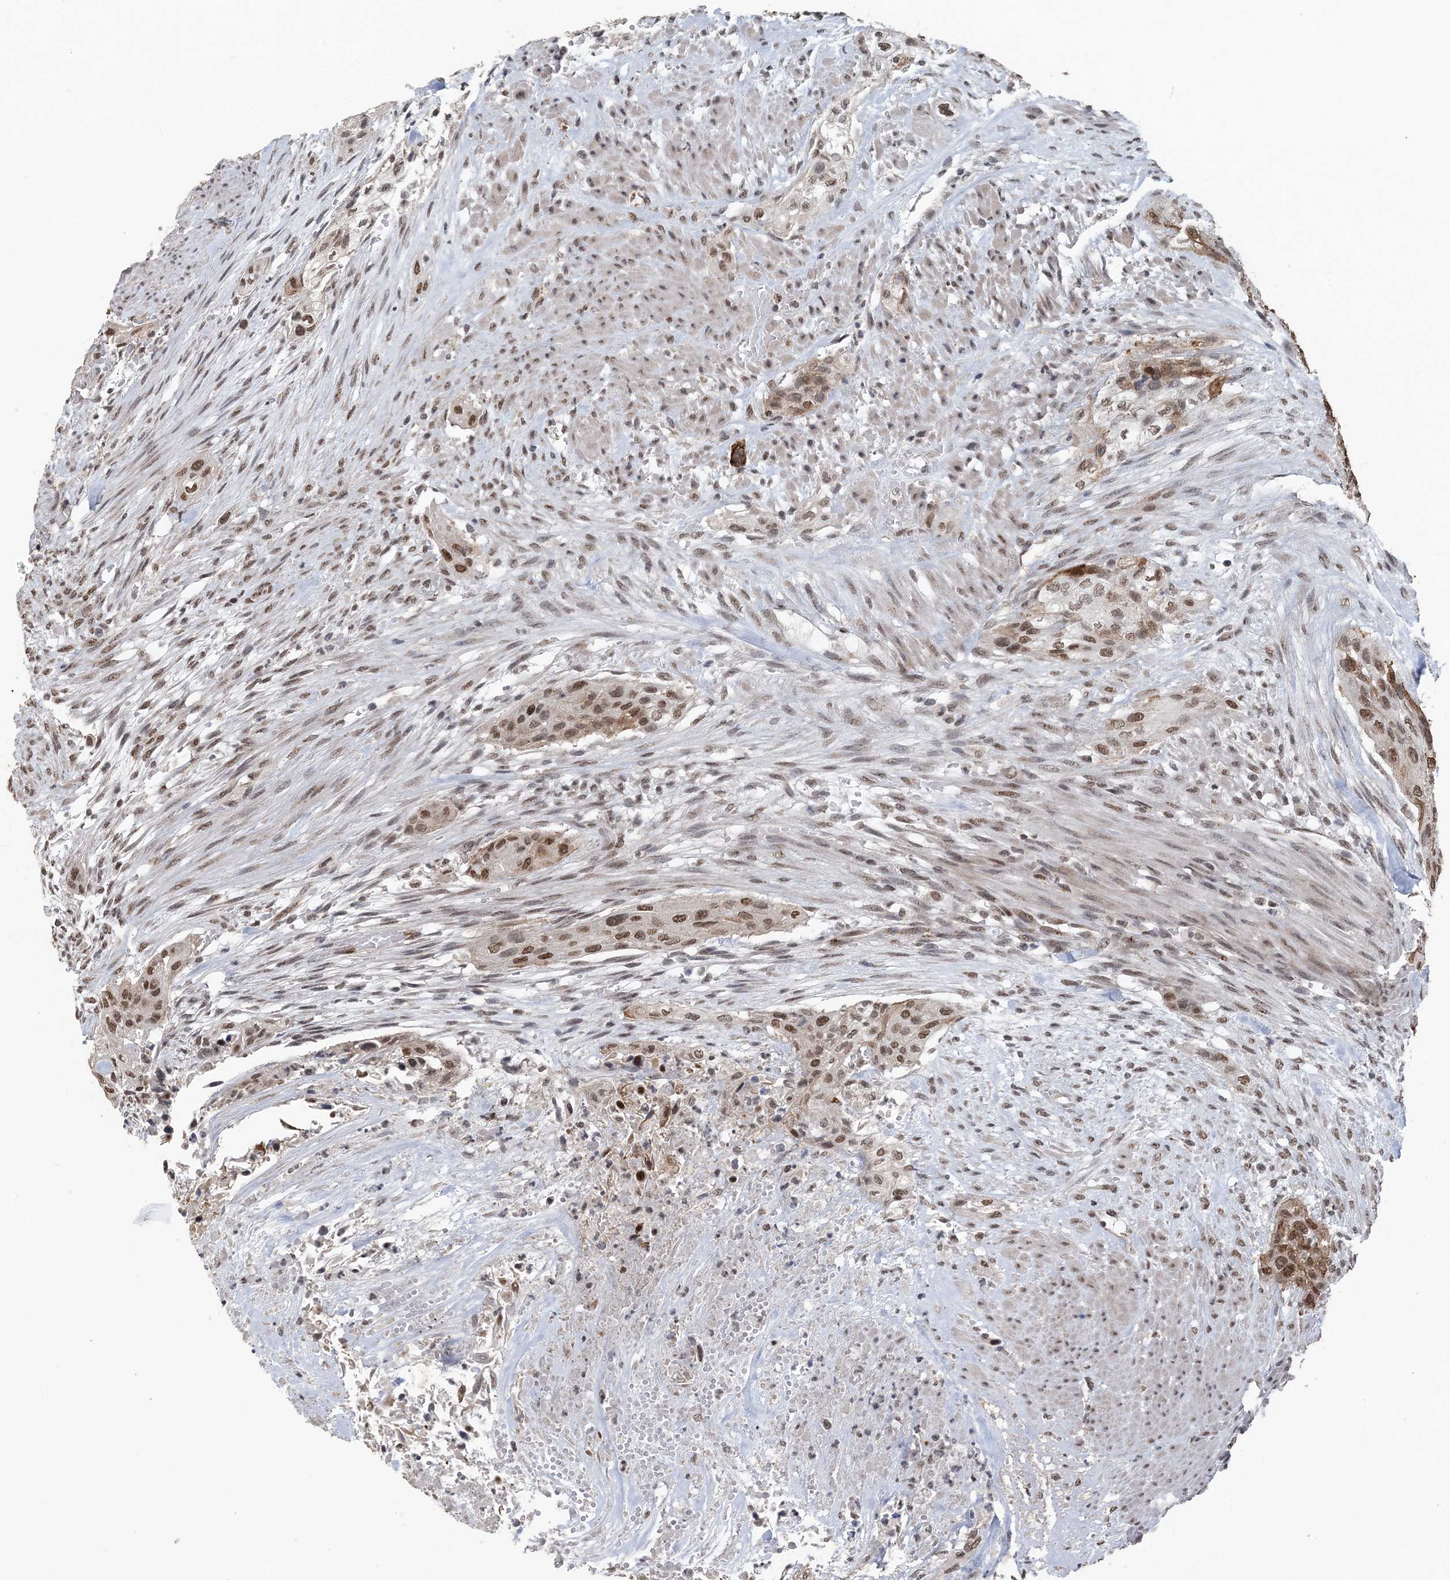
{"staining": {"intensity": "moderate", "quantity": ">75%", "location": "nuclear"}, "tissue": "urothelial cancer", "cell_type": "Tumor cells", "image_type": "cancer", "snomed": [{"axis": "morphology", "description": "Urothelial carcinoma, High grade"}, {"axis": "topography", "description": "Urinary bladder"}], "caption": "Protein expression analysis of high-grade urothelial carcinoma shows moderate nuclear expression in about >75% of tumor cells.", "gene": "MBD2", "patient": {"sex": "male", "age": 35}}